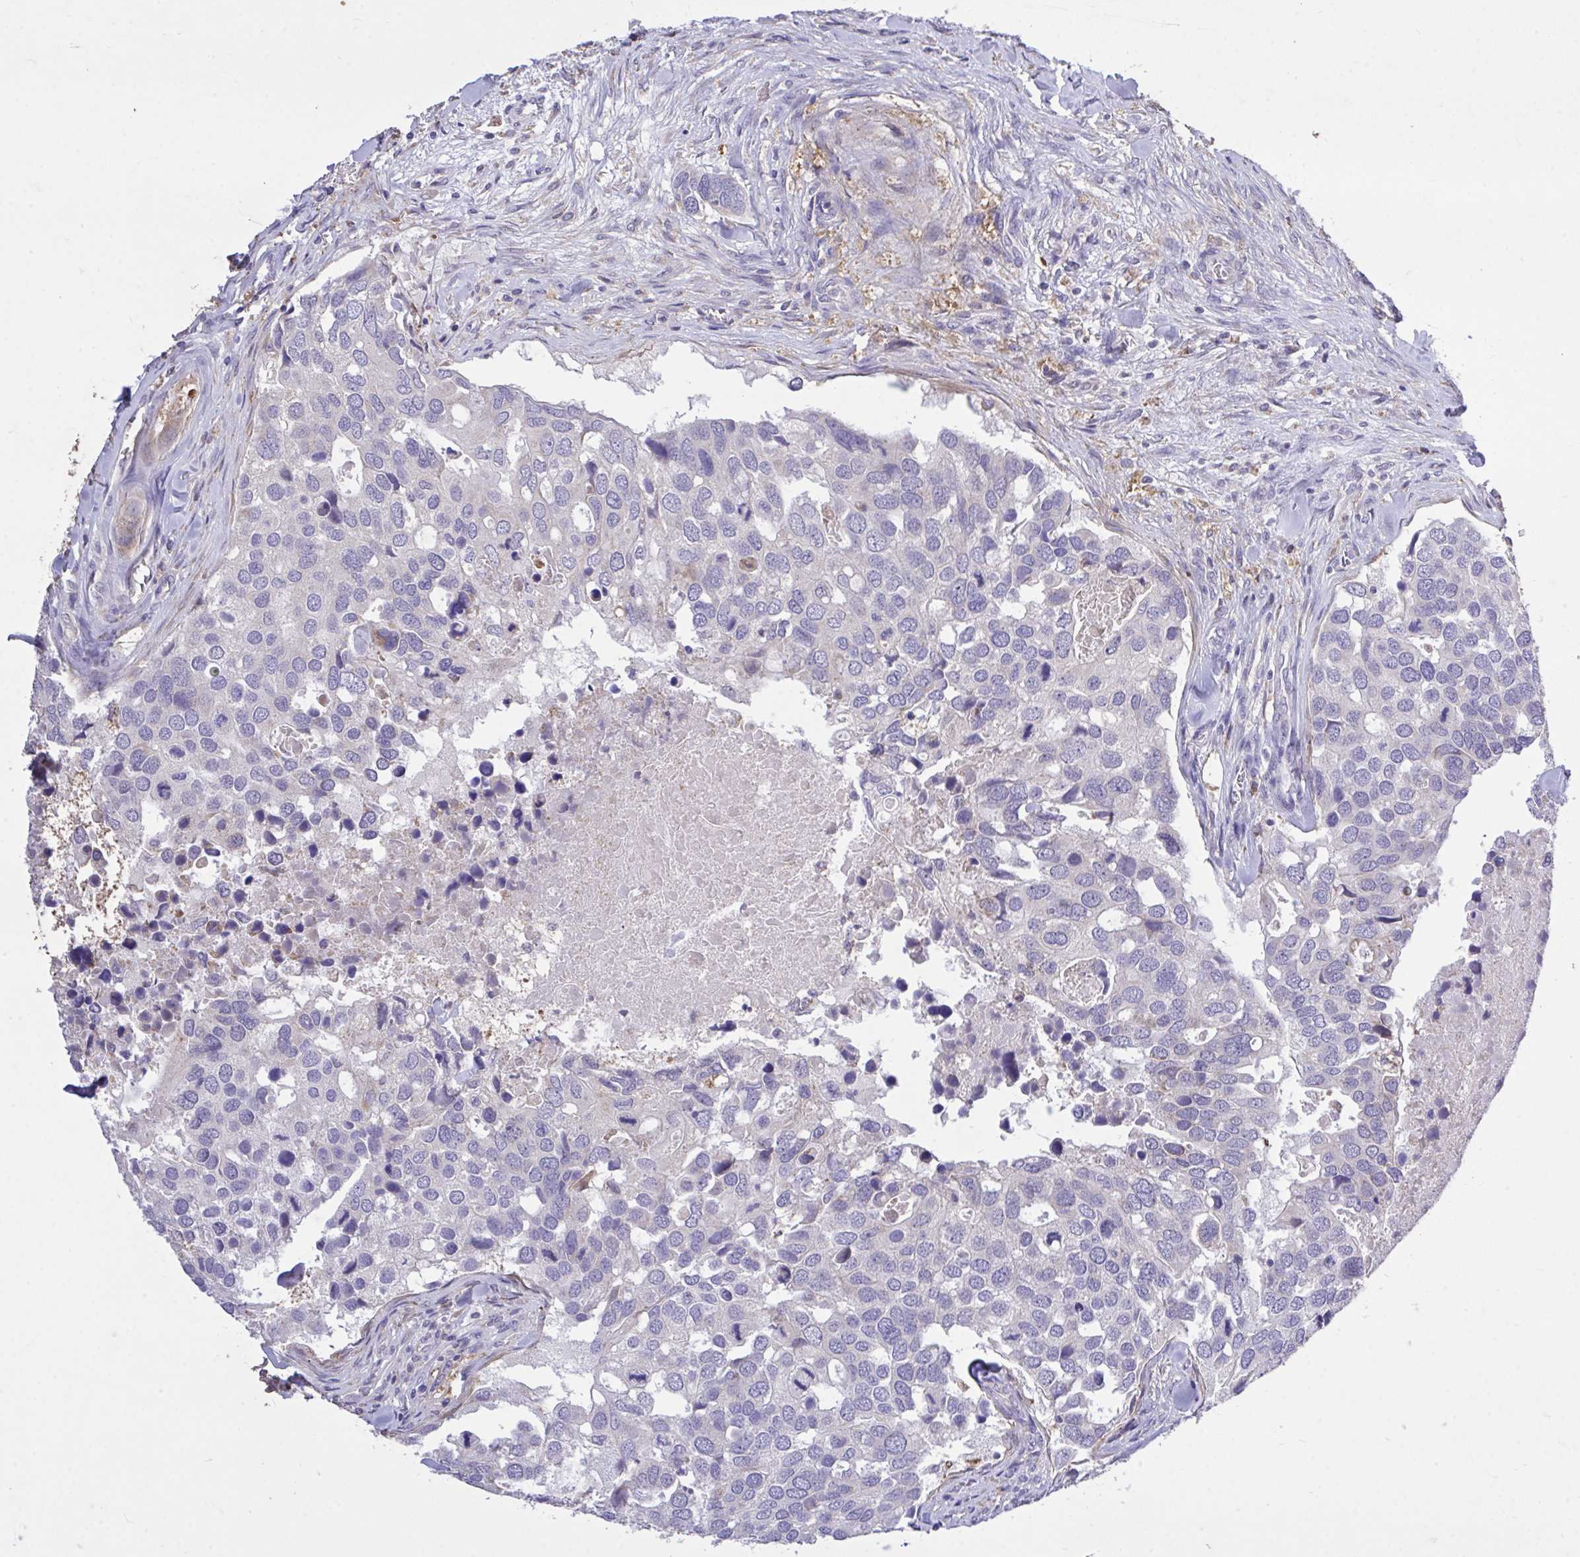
{"staining": {"intensity": "negative", "quantity": "none", "location": "none"}, "tissue": "breast cancer", "cell_type": "Tumor cells", "image_type": "cancer", "snomed": [{"axis": "morphology", "description": "Duct carcinoma"}, {"axis": "topography", "description": "Breast"}], "caption": "Immunohistochemistry micrograph of neoplastic tissue: breast cancer (intraductal carcinoma) stained with DAB (3,3'-diaminobenzidine) displays no significant protein positivity in tumor cells. Brightfield microscopy of IHC stained with DAB (3,3'-diaminobenzidine) (brown) and hematoxylin (blue), captured at high magnification.", "gene": "MPC2", "patient": {"sex": "female", "age": 83}}